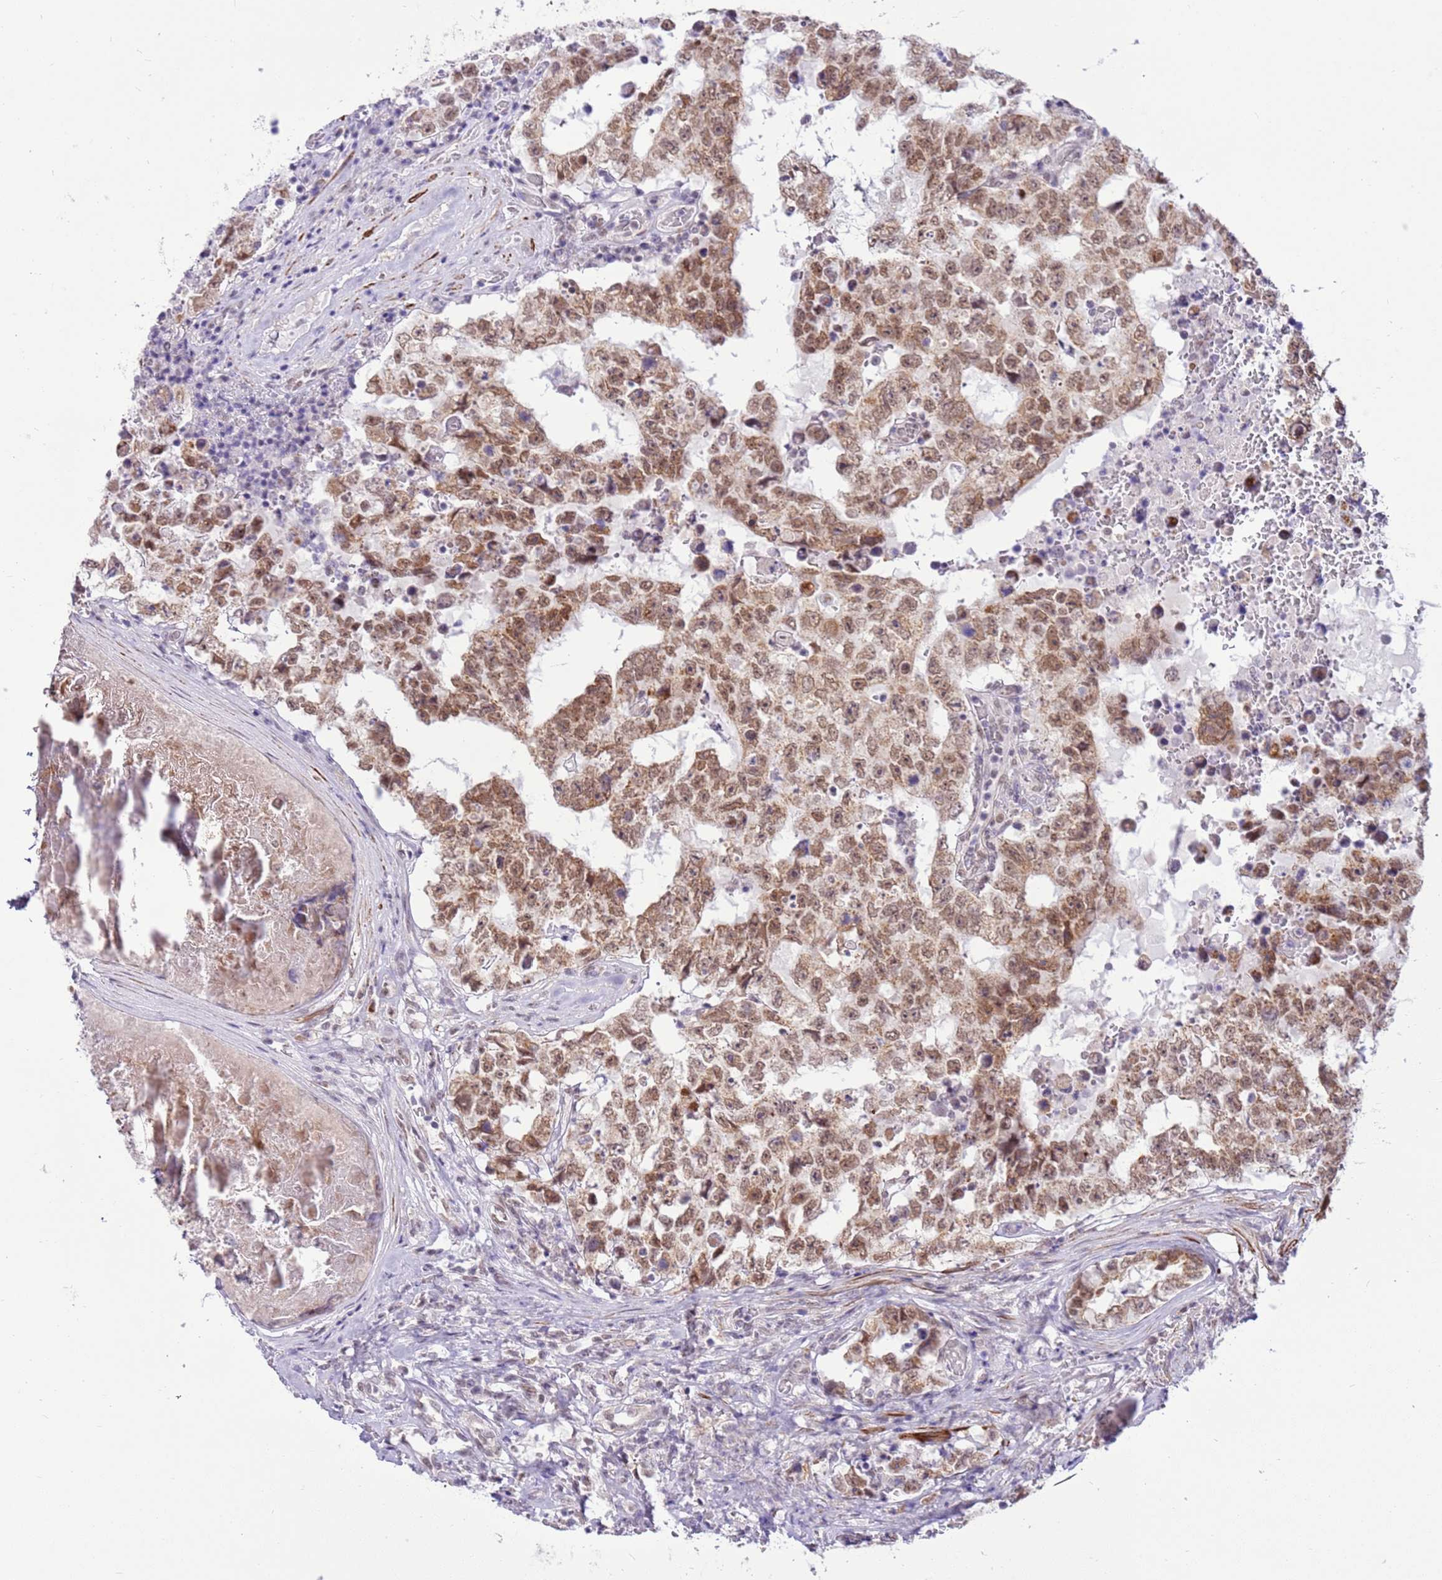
{"staining": {"intensity": "moderate", "quantity": ">75%", "location": "cytoplasmic/membranous,nuclear"}, "tissue": "testis cancer", "cell_type": "Tumor cells", "image_type": "cancer", "snomed": [{"axis": "morphology", "description": "Normal tissue, NOS"}, {"axis": "morphology", "description": "Carcinoma, Embryonal, NOS"}, {"axis": "topography", "description": "Testis"}, {"axis": "topography", "description": "Epididymis"}], "caption": "A histopathology image showing moderate cytoplasmic/membranous and nuclear positivity in approximately >75% of tumor cells in testis cancer, as visualized by brown immunohistochemical staining.", "gene": "SMIM4", "patient": {"sex": "male", "age": 25}}